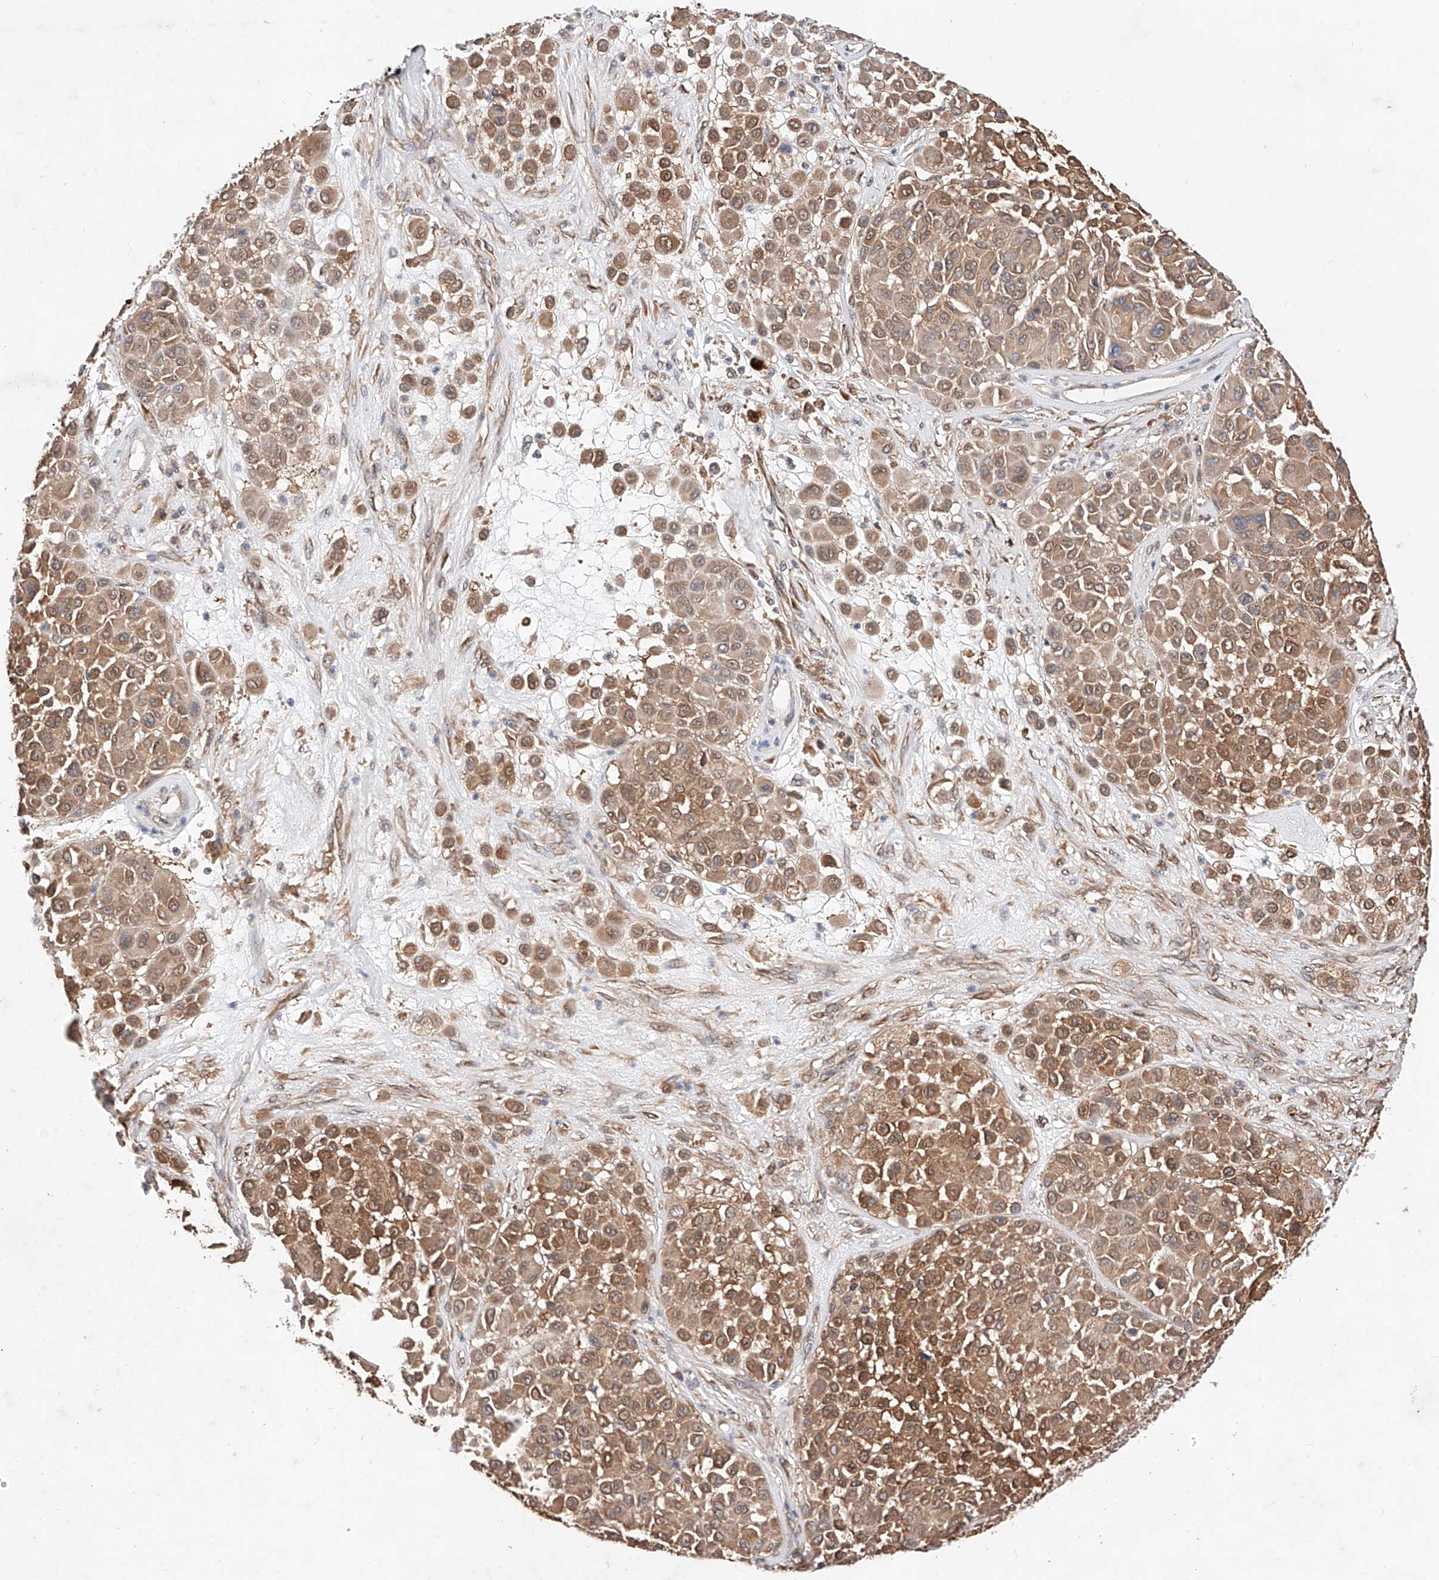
{"staining": {"intensity": "moderate", "quantity": ">75%", "location": "cytoplasmic/membranous"}, "tissue": "melanoma", "cell_type": "Tumor cells", "image_type": "cancer", "snomed": [{"axis": "morphology", "description": "Malignant melanoma, Metastatic site"}, {"axis": "topography", "description": "Soft tissue"}], "caption": "Melanoma stained with a brown dye exhibits moderate cytoplasmic/membranous positive staining in about >75% of tumor cells.", "gene": "ZSCAN4", "patient": {"sex": "male", "age": 41}}